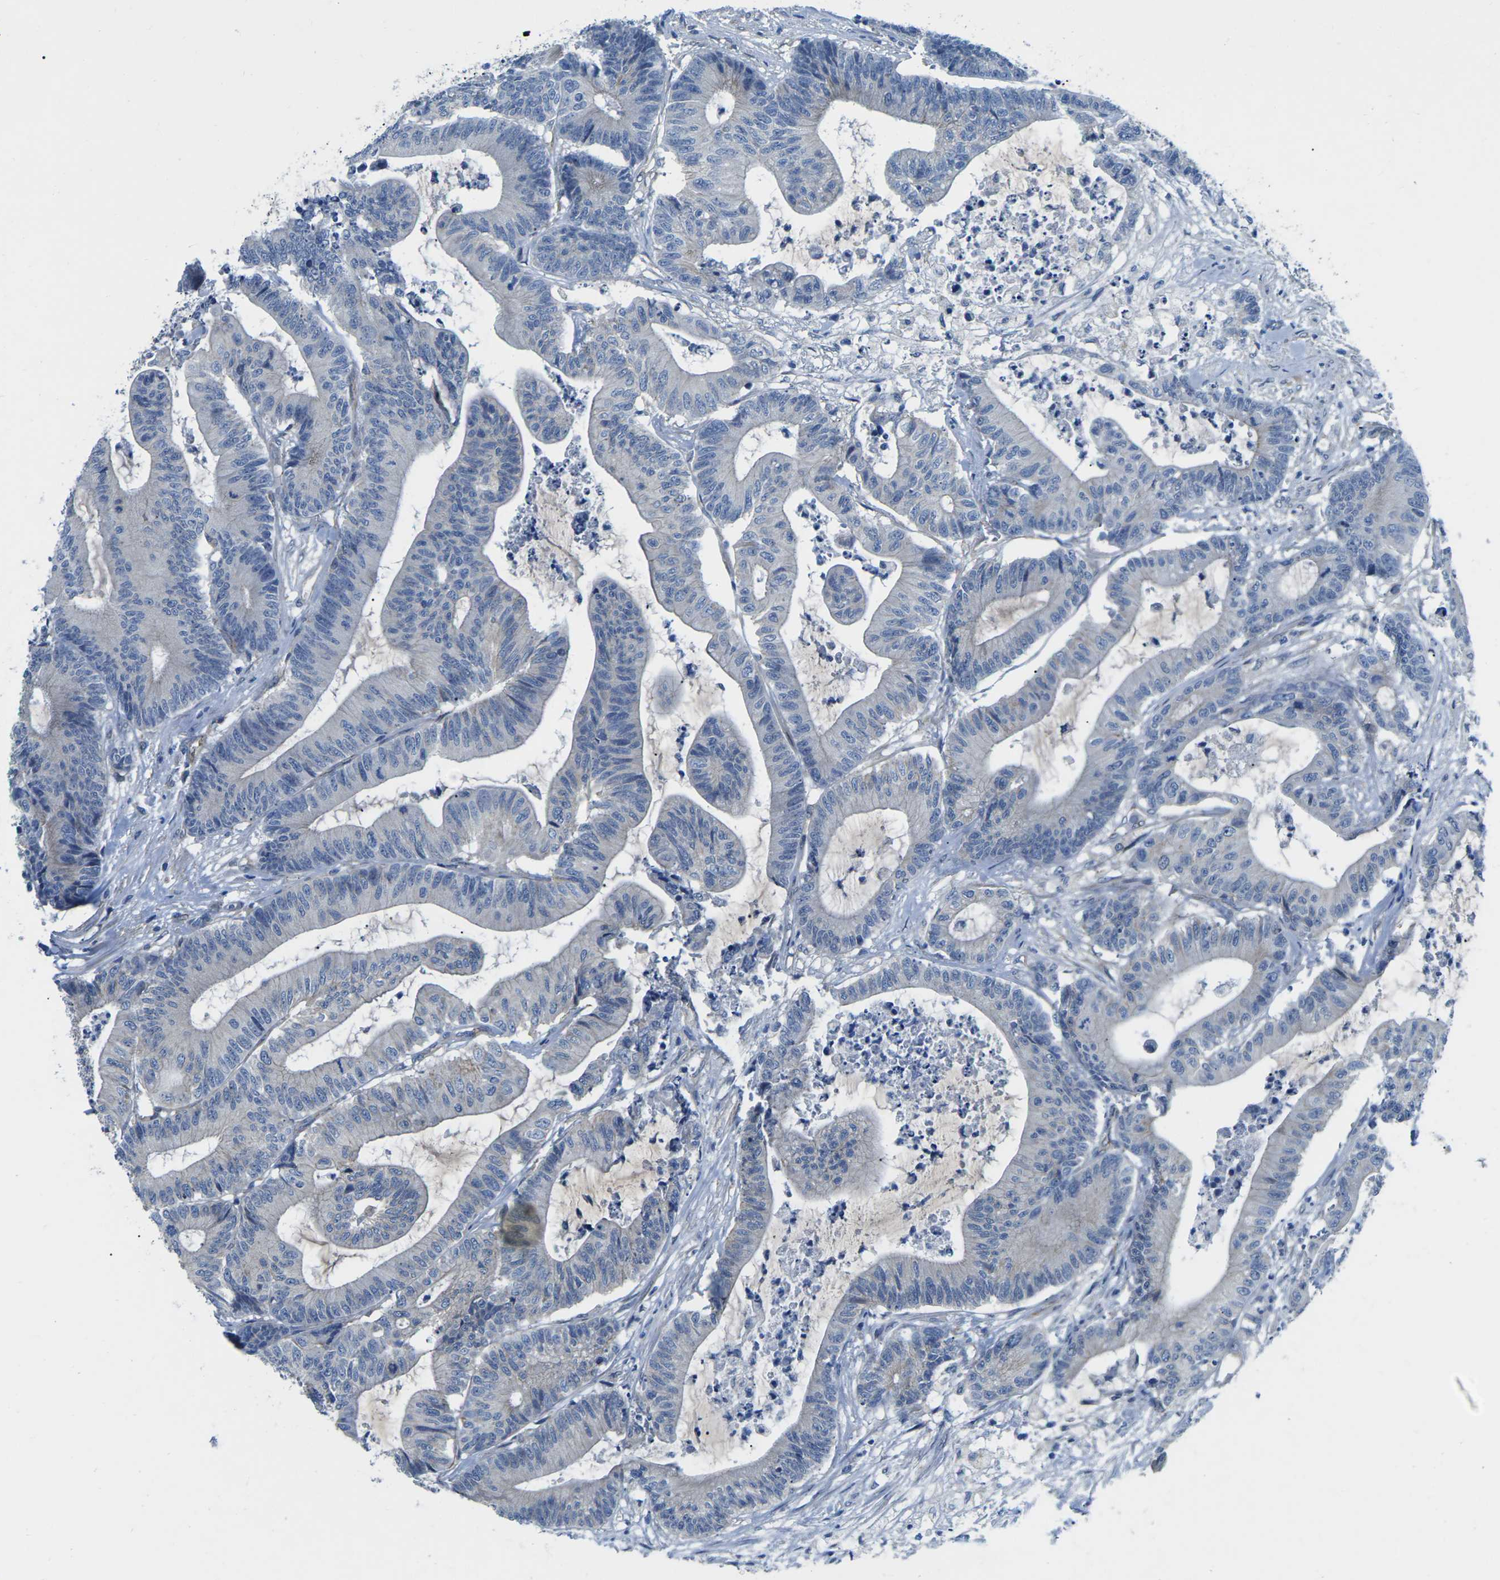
{"staining": {"intensity": "negative", "quantity": "none", "location": "none"}, "tissue": "colorectal cancer", "cell_type": "Tumor cells", "image_type": "cancer", "snomed": [{"axis": "morphology", "description": "Adenocarcinoma, NOS"}, {"axis": "topography", "description": "Colon"}], "caption": "Tumor cells are negative for protein expression in human colorectal adenocarcinoma.", "gene": "CTNND1", "patient": {"sex": "female", "age": 84}}